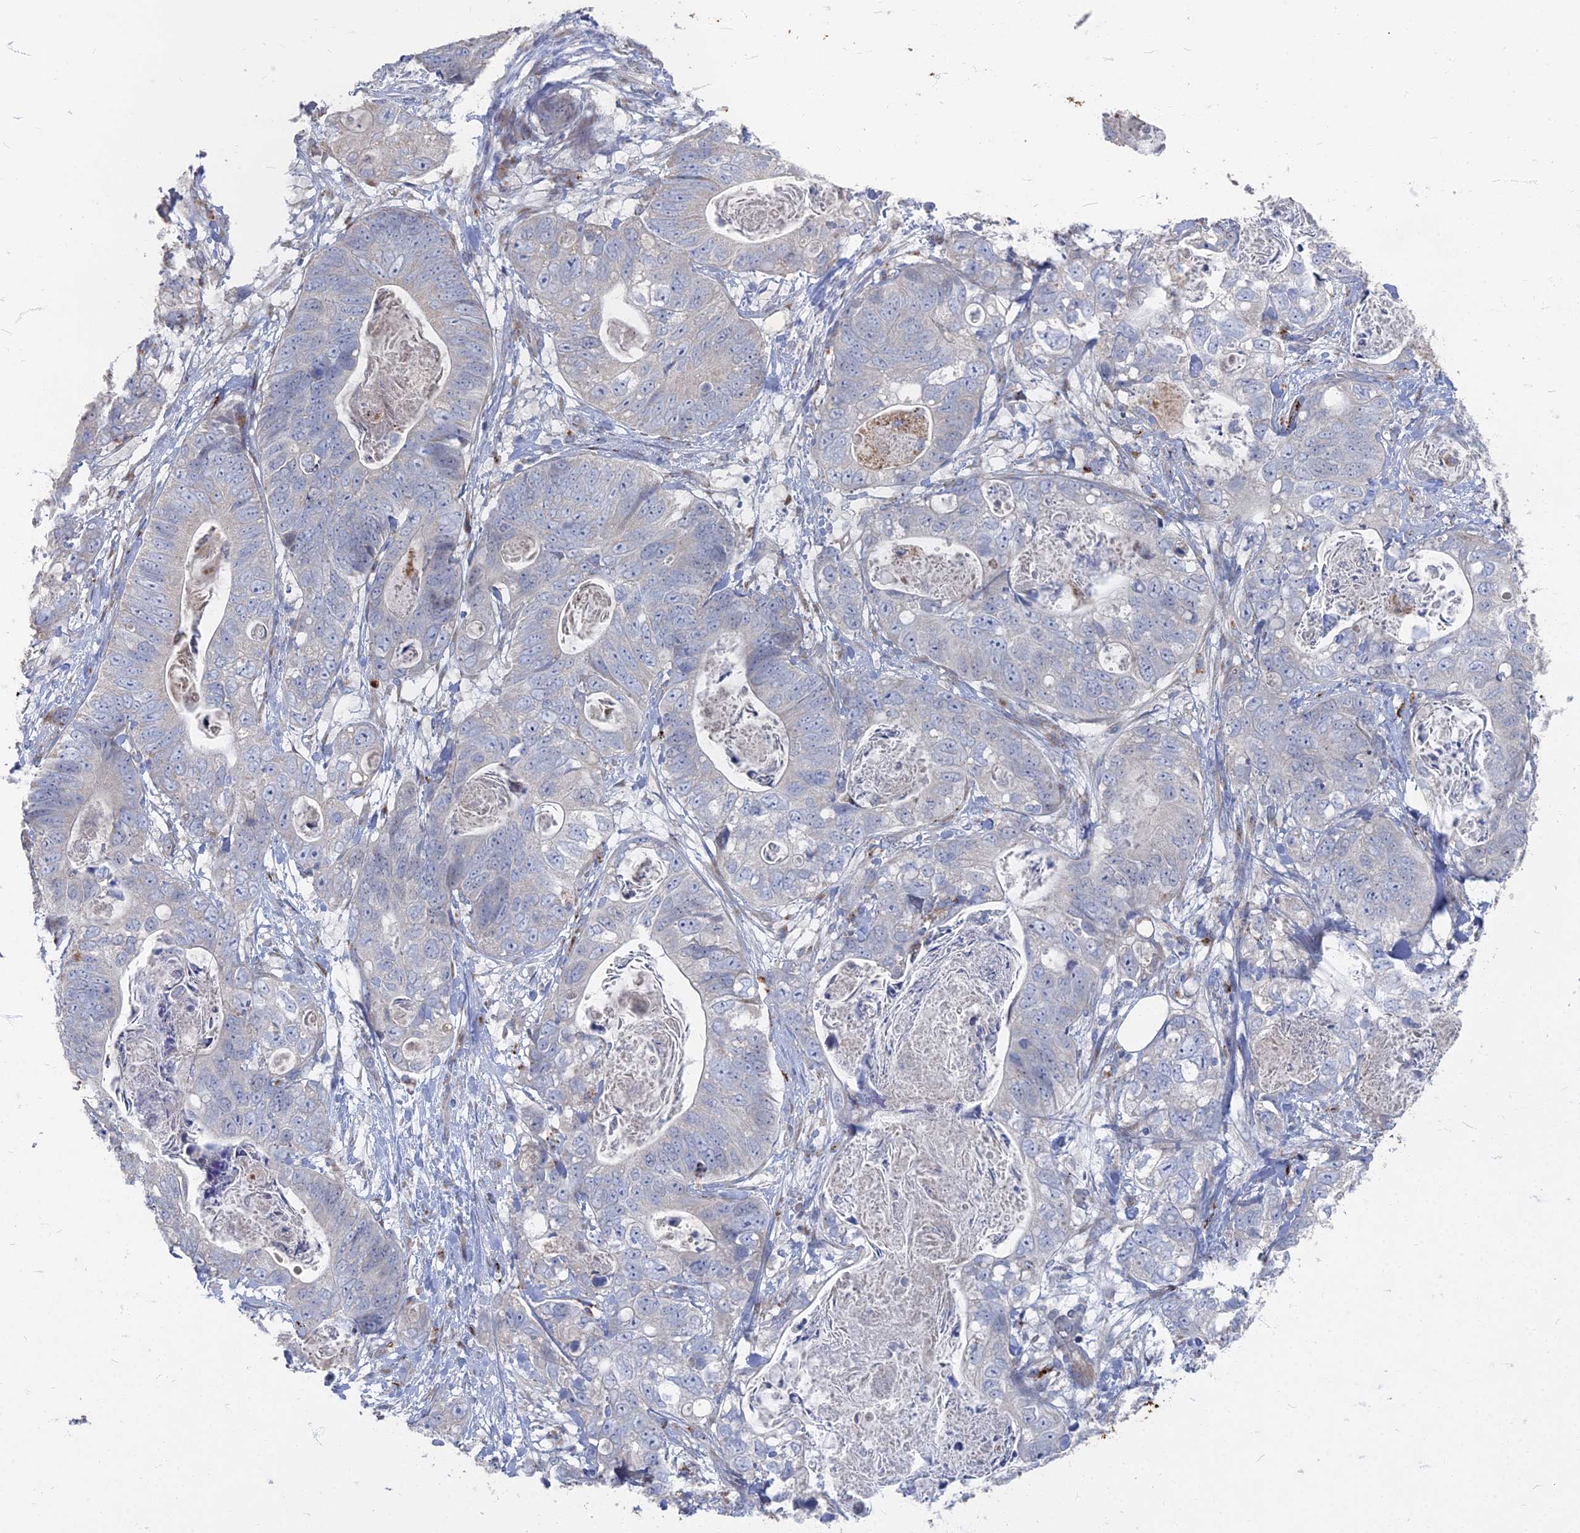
{"staining": {"intensity": "negative", "quantity": "none", "location": "none"}, "tissue": "stomach cancer", "cell_type": "Tumor cells", "image_type": "cancer", "snomed": [{"axis": "morphology", "description": "Normal tissue, NOS"}, {"axis": "morphology", "description": "Adenocarcinoma, NOS"}, {"axis": "topography", "description": "Stomach"}], "caption": "Immunohistochemical staining of stomach cancer exhibits no significant expression in tumor cells.", "gene": "TMEM128", "patient": {"sex": "female", "age": 89}}